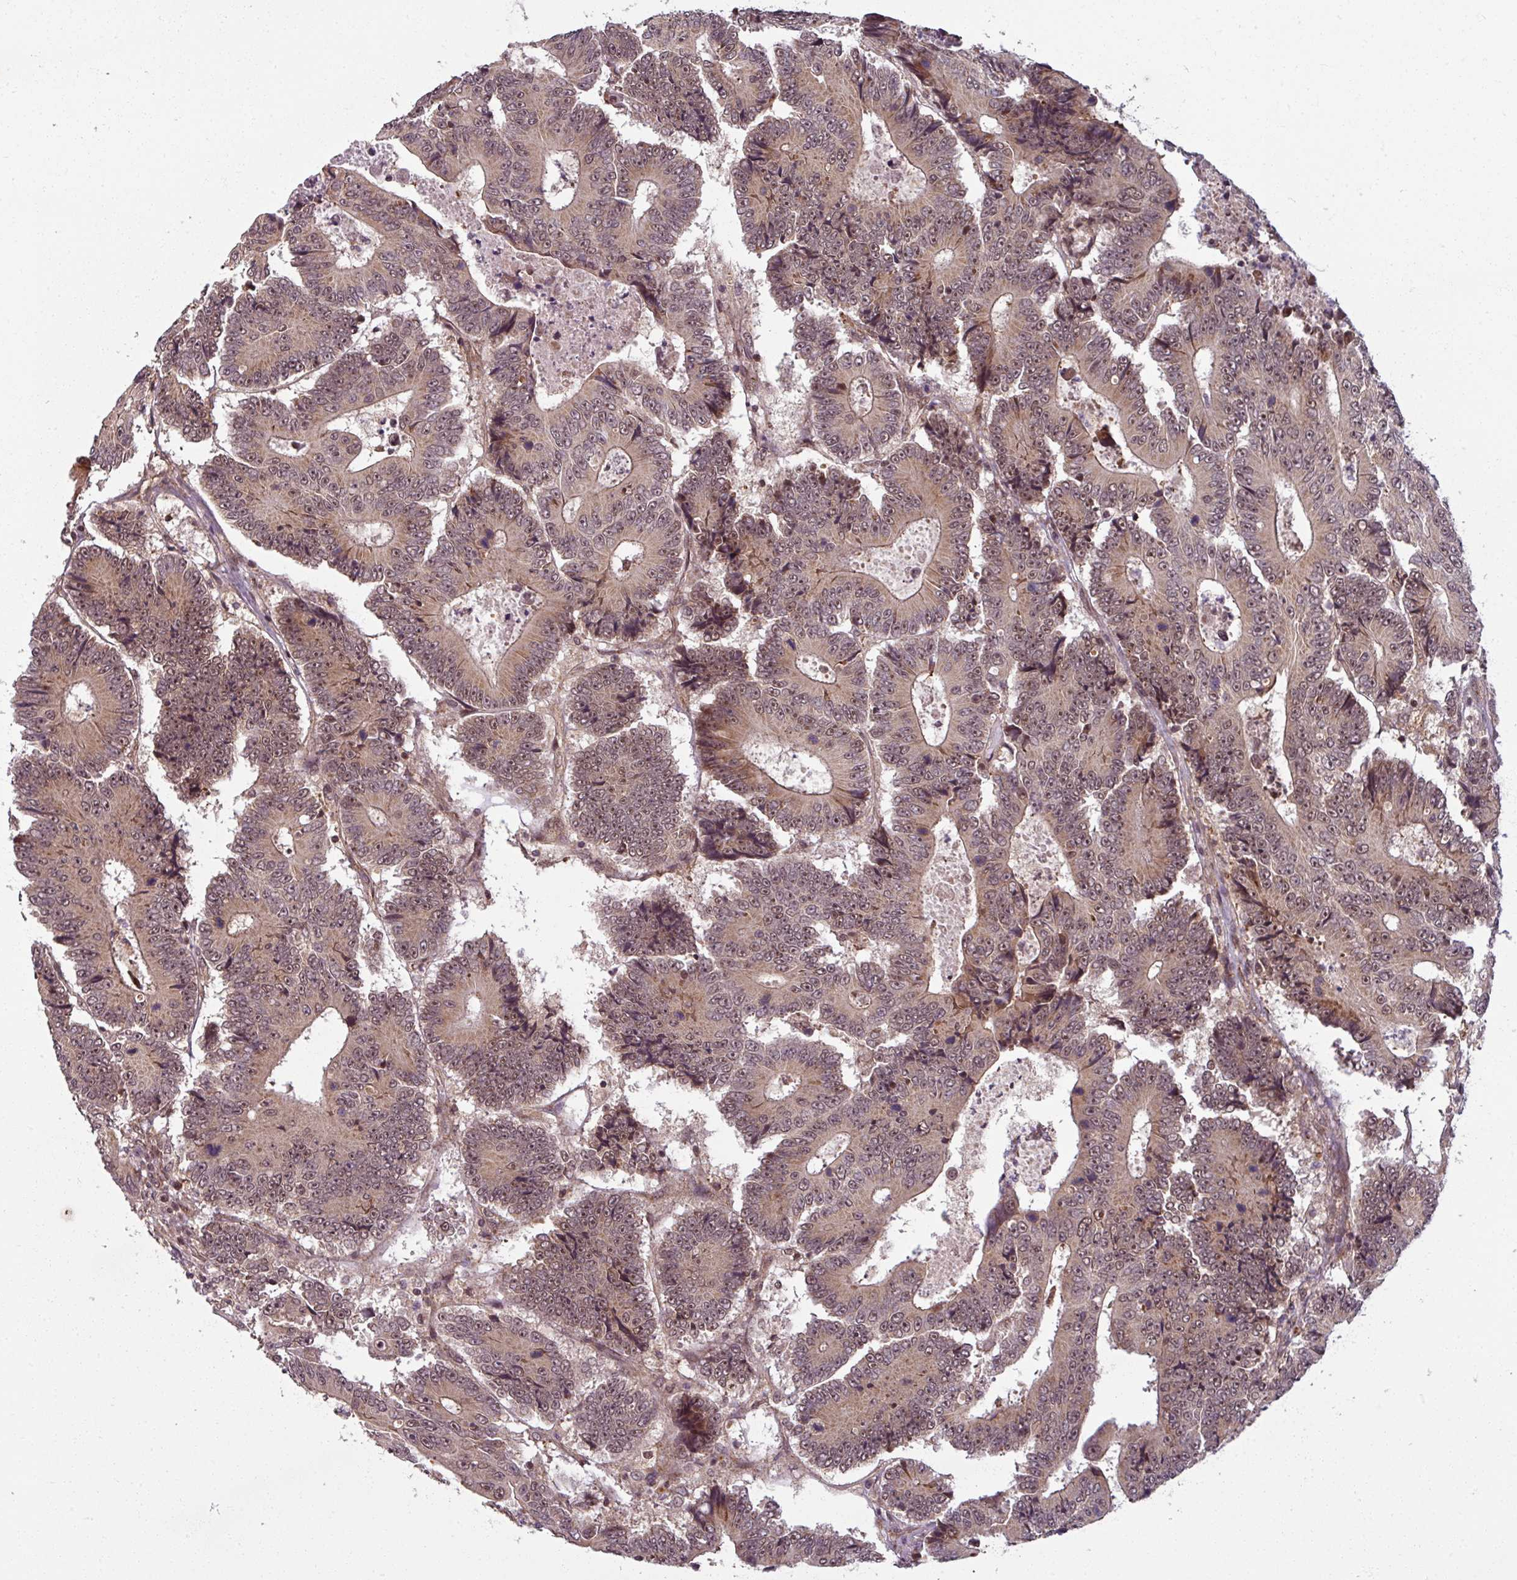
{"staining": {"intensity": "weak", "quantity": ">75%", "location": "cytoplasmic/membranous,nuclear"}, "tissue": "colorectal cancer", "cell_type": "Tumor cells", "image_type": "cancer", "snomed": [{"axis": "morphology", "description": "Adenocarcinoma, NOS"}, {"axis": "topography", "description": "Colon"}], "caption": "A brown stain labels weak cytoplasmic/membranous and nuclear expression of a protein in human adenocarcinoma (colorectal) tumor cells. The staining was performed using DAB to visualize the protein expression in brown, while the nuclei were stained in blue with hematoxylin (Magnification: 20x).", "gene": "SWI5", "patient": {"sex": "male", "age": 83}}